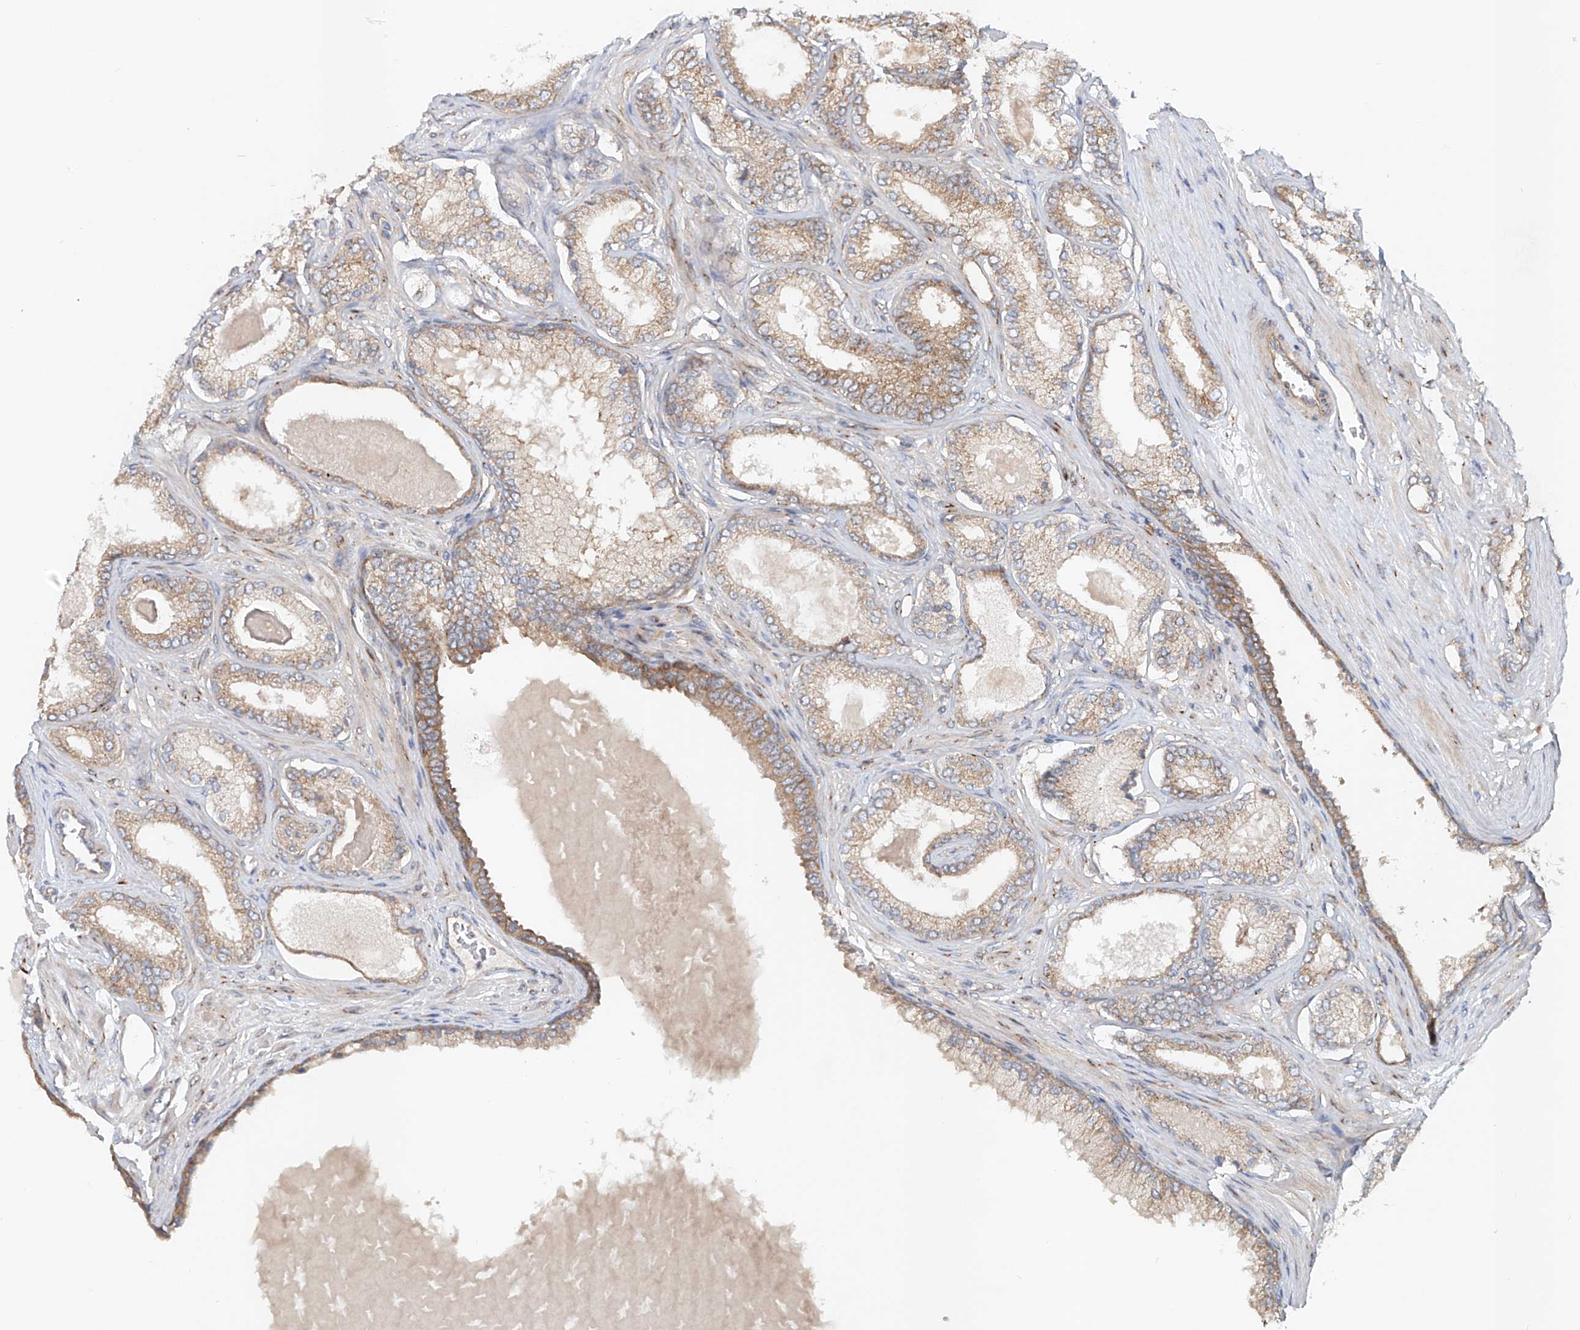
{"staining": {"intensity": "moderate", "quantity": "25%-75%", "location": "cytoplasmic/membranous"}, "tissue": "prostate cancer", "cell_type": "Tumor cells", "image_type": "cancer", "snomed": [{"axis": "morphology", "description": "Adenocarcinoma, Low grade"}, {"axis": "topography", "description": "Prostate"}], "caption": "IHC histopathology image of human prostate low-grade adenocarcinoma stained for a protein (brown), which shows medium levels of moderate cytoplasmic/membranous expression in about 25%-75% of tumor cells.", "gene": "SNAP29", "patient": {"sex": "male", "age": 70}}